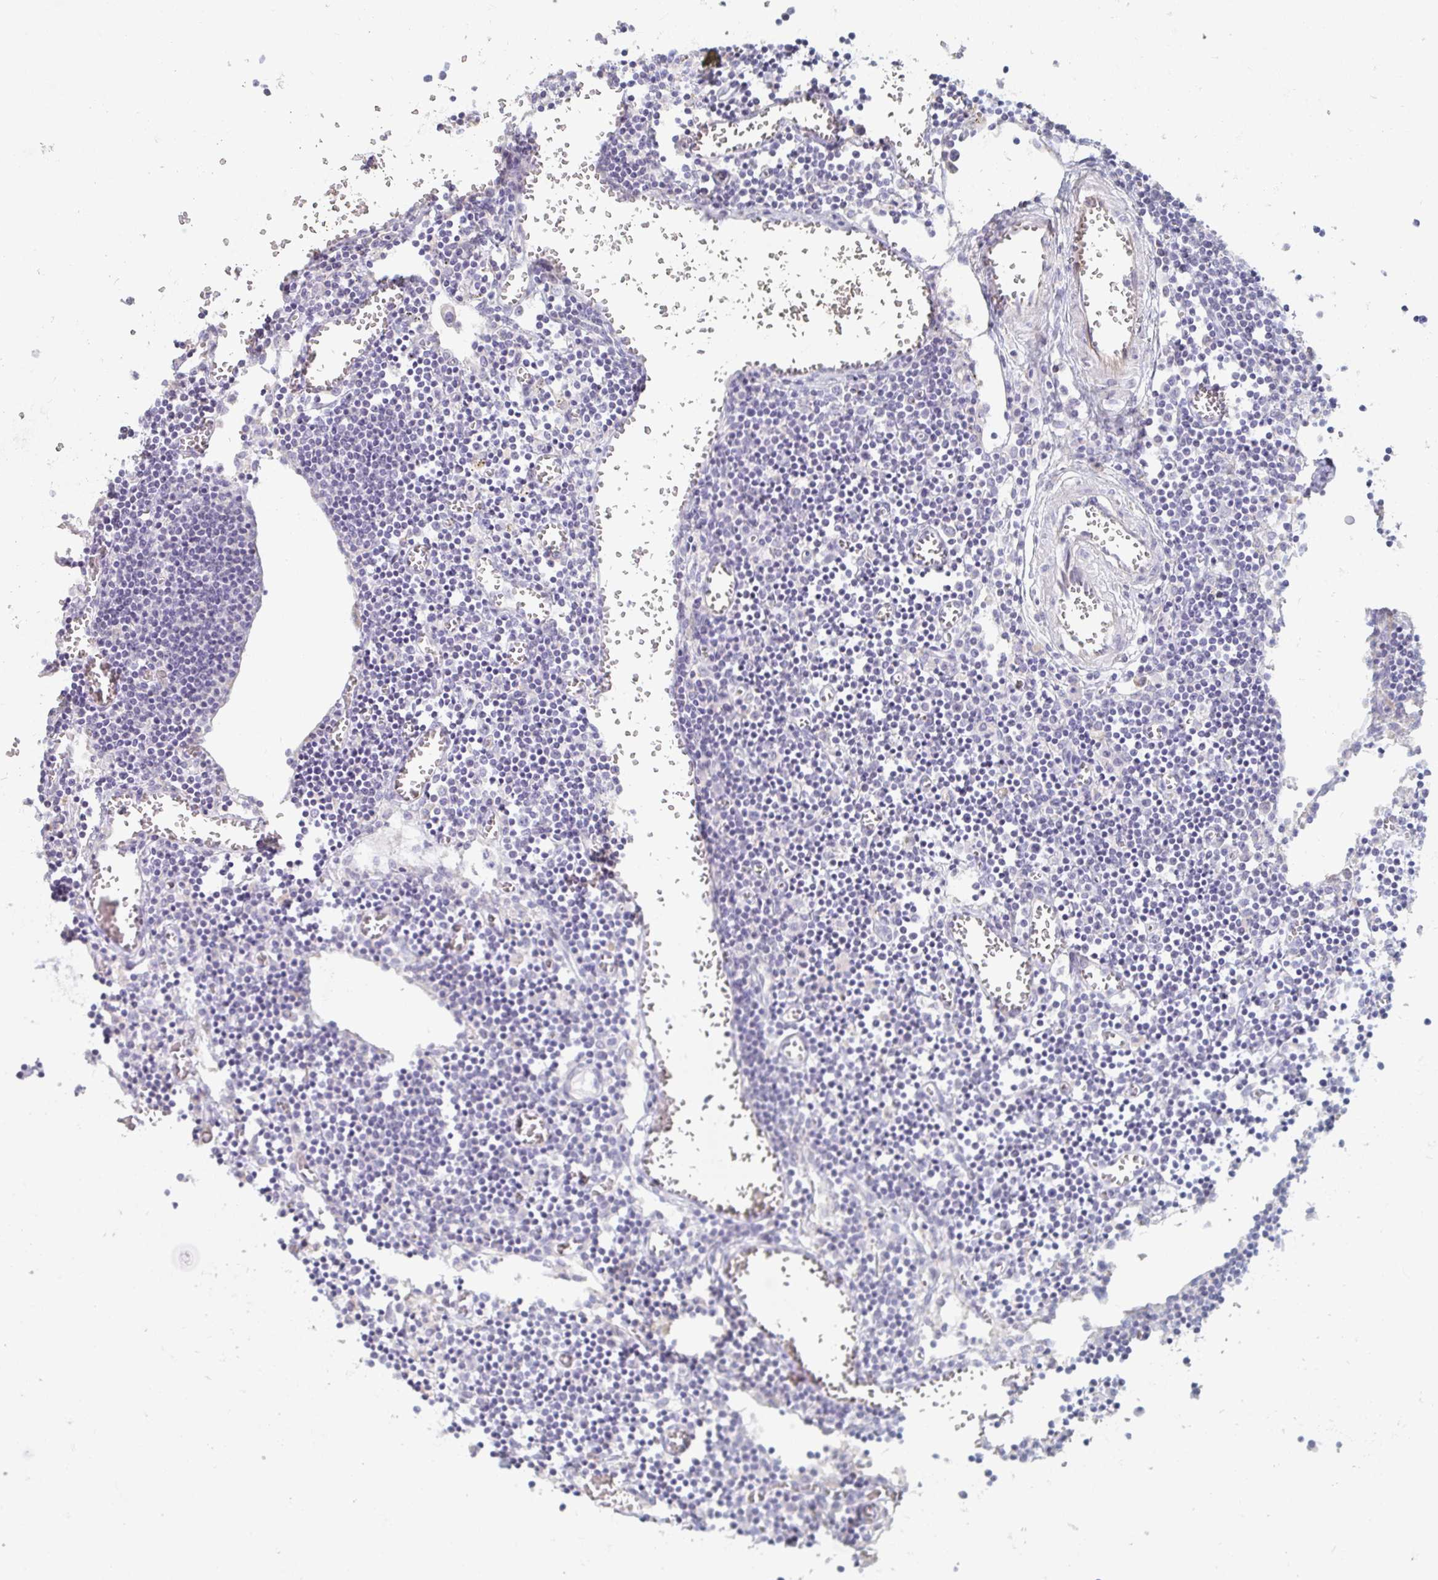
{"staining": {"intensity": "negative", "quantity": "none", "location": "none"}, "tissue": "lymph node", "cell_type": "Germinal center cells", "image_type": "normal", "snomed": [{"axis": "morphology", "description": "Normal tissue, NOS"}, {"axis": "topography", "description": "Lymph node"}], "caption": "Benign lymph node was stained to show a protein in brown. There is no significant staining in germinal center cells. (DAB immunohistochemistry (IHC), high magnification).", "gene": "MYLK2", "patient": {"sex": "male", "age": 66}}